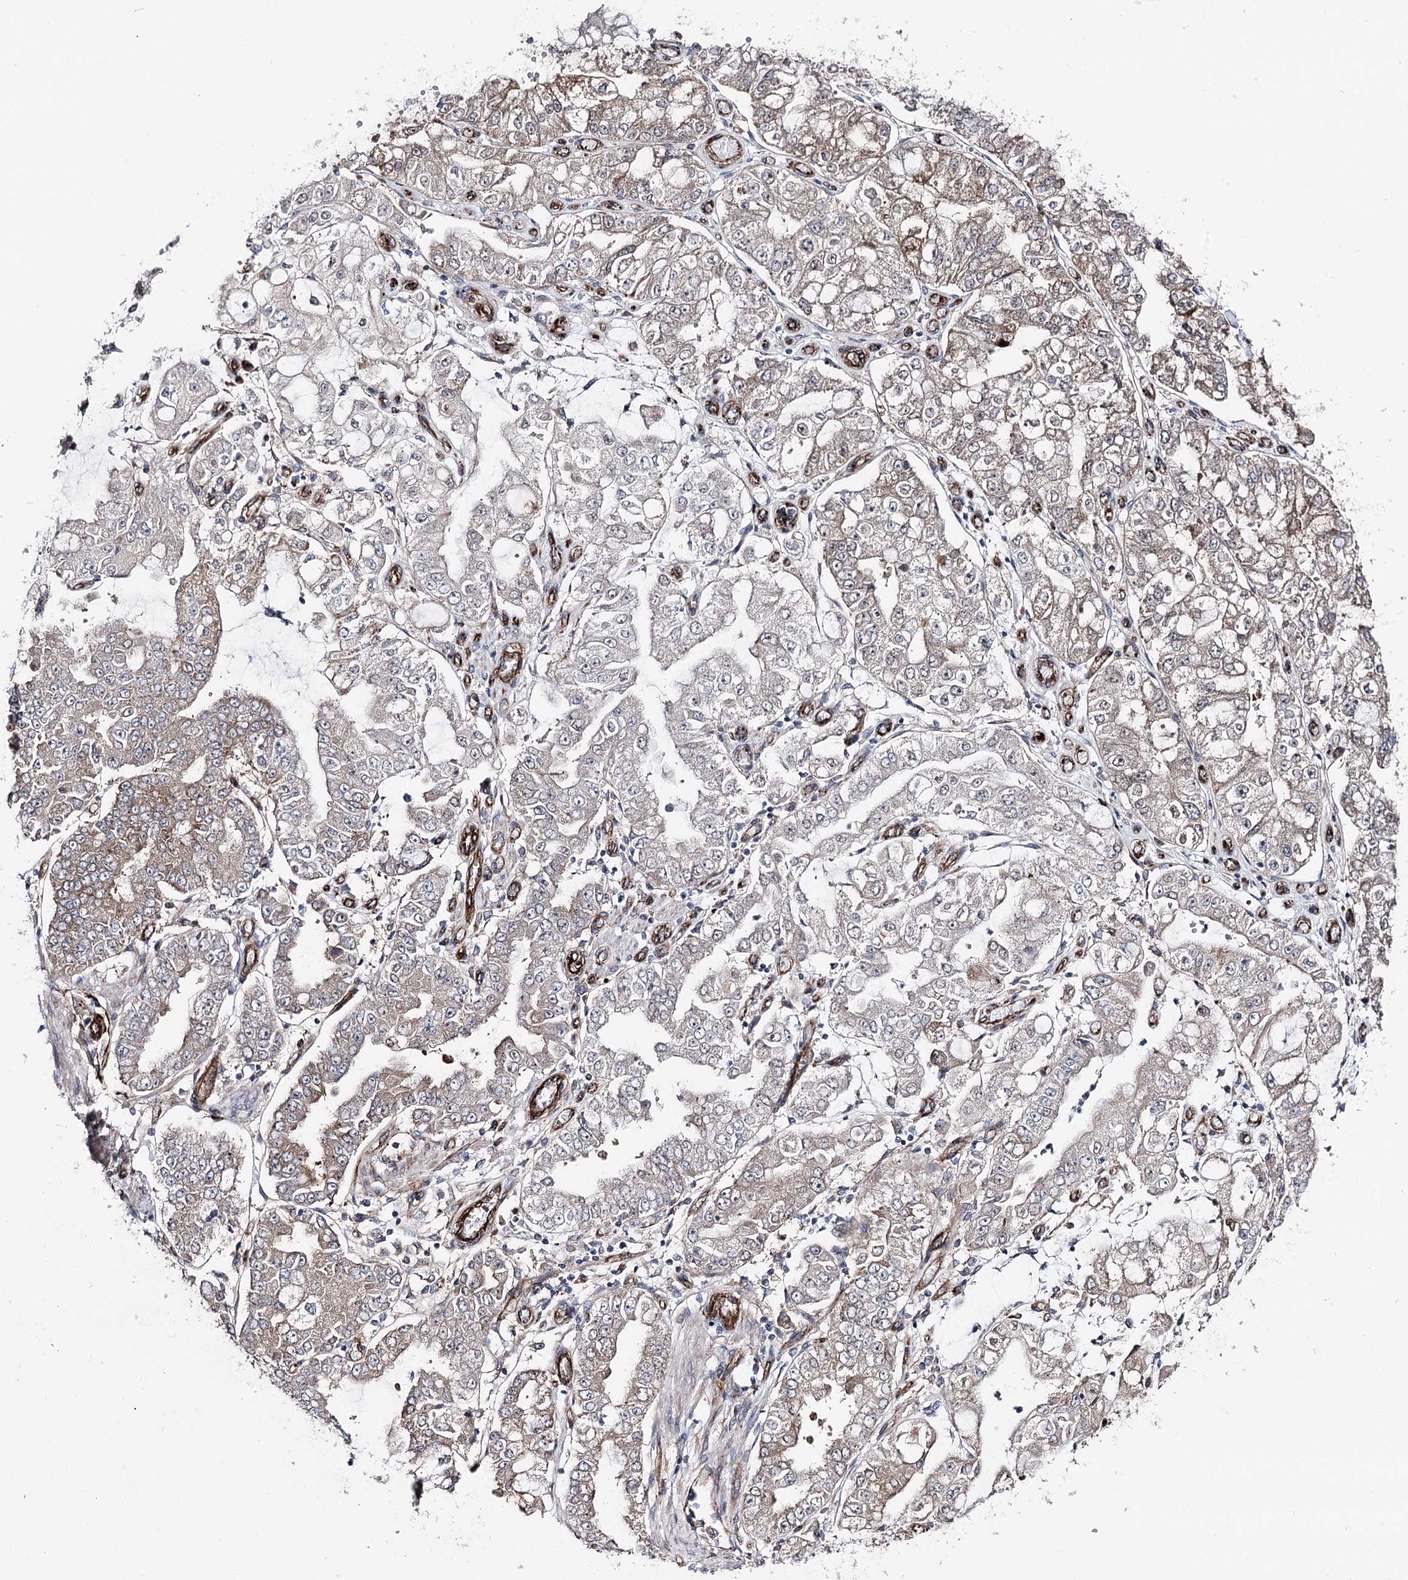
{"staining": {"intensity": "moderate", "quantity": "<25%", "location": "cytoplasmic/membranous"}, "tissue": "stomach cancer", "cell_type": "Tumor cells", "image_type": "cancer", "snomed": [{"axis": "morphology", "description": "Adenocarcinoma, NOS"}, {"axis": "topography", "description": "Stomach"}], "caption": "Immunohistochemistry (DAB (3,3'-diaminobenzidine)) staining of adenocarcinoma (stomach) displays moderate cytoplasmic/membranous protein staining in approximately <25% of tumor cells.", "gene": "MIB1", "patient": {"sex": "male", "age": 76}}